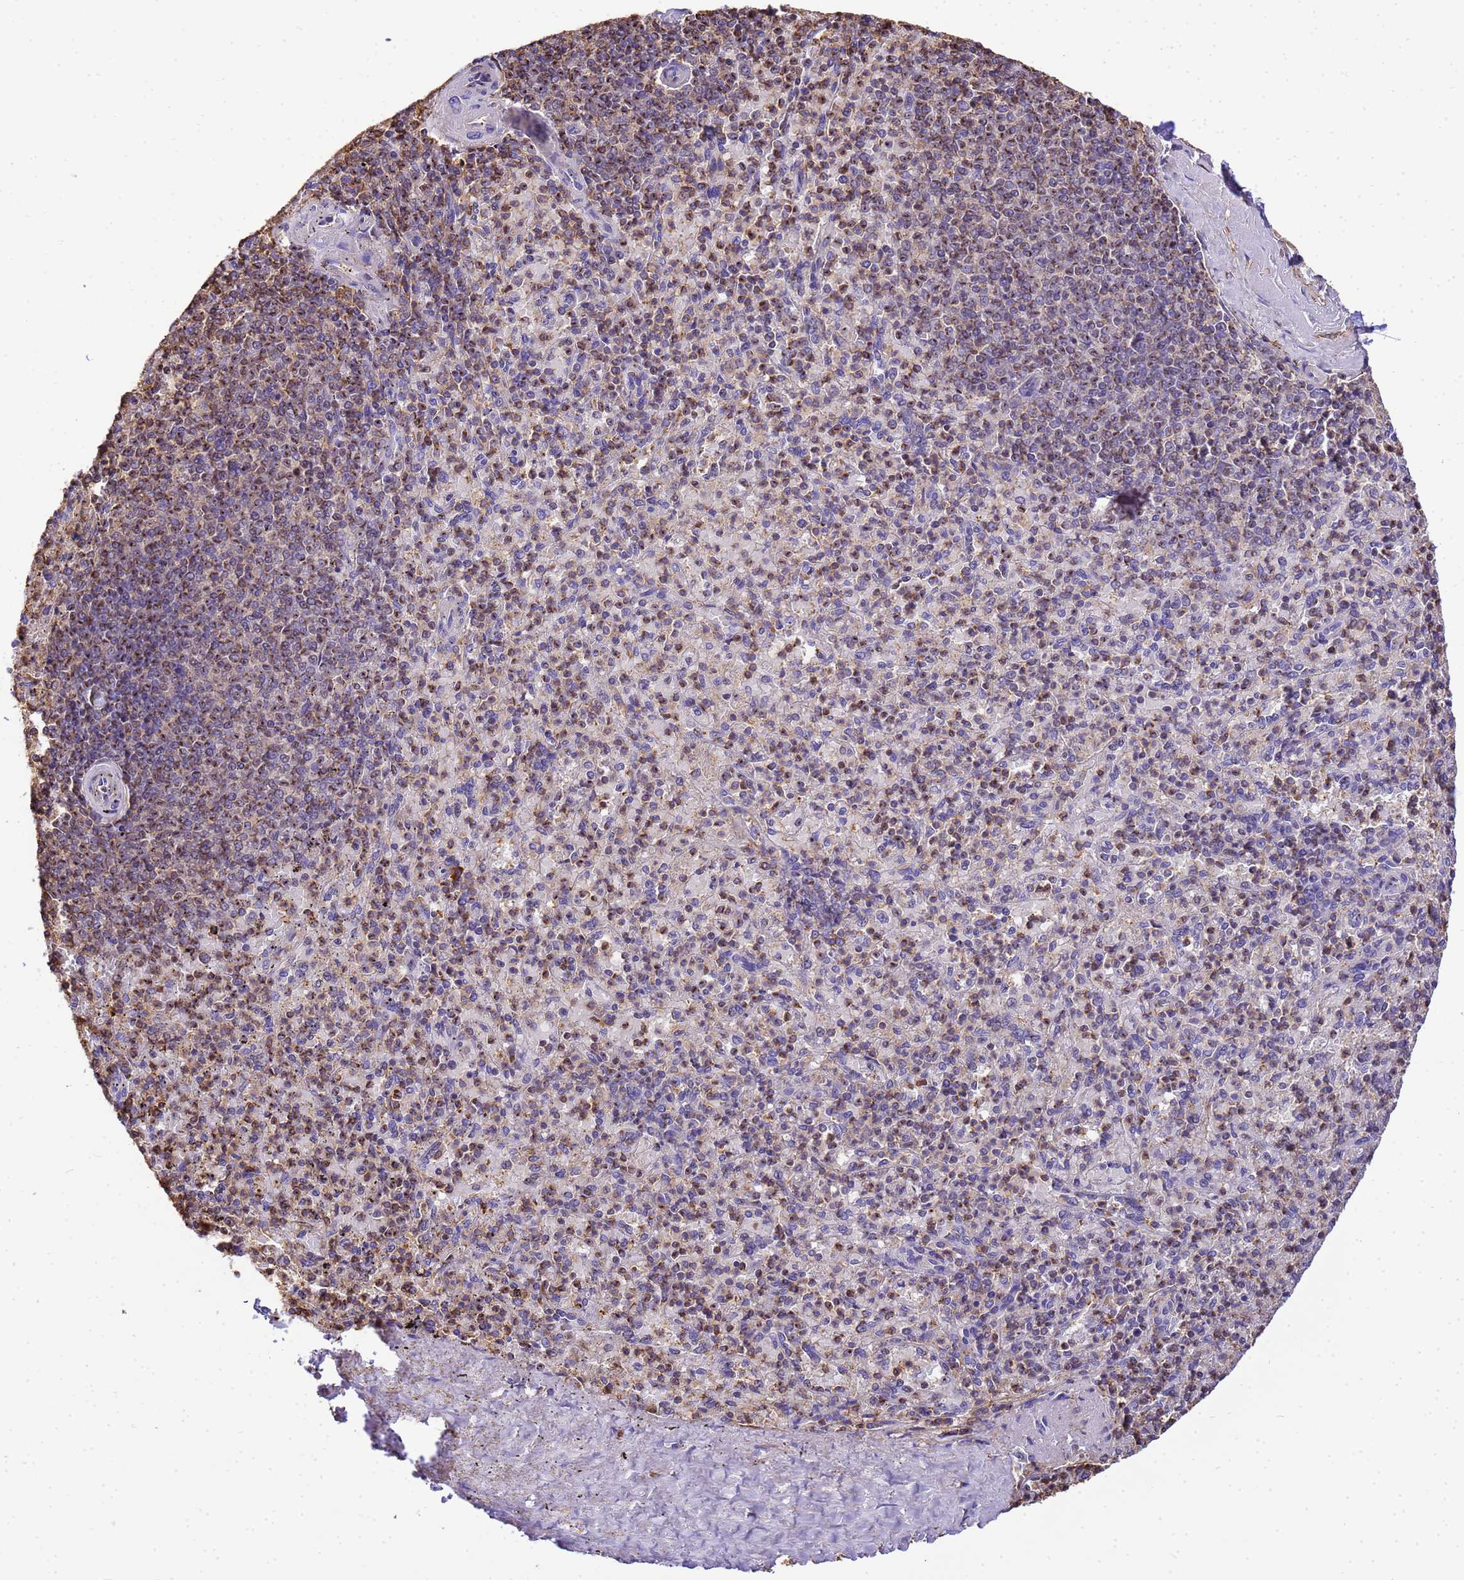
{"staining": {"intensity": "moderate", "quantity": "25%-75%", "location": "cytoplasmic/membranous"}, "tissue": "spleen", "cell_type": "Cells in red pulp", "image_type": "normal", "snomed": [{"axis": "morphology", "description": "Normal tissue, NOS"}, {"axis": "topography", "description": "Spleen"}], "caption": "Brown immunohistochemical staining in unremarkable spleen exhibits moderate cytoplasmic/membranous expression in approximately 25%-75% of cells in red pulp. (Stains: DAB (3,3'-diaminobenzidine) in brown, nuclei in blue, Microscopy: brightfield microscopy at high magnification).", "gene": "WDR64", "patient": {"sex": "male", "age": 82}}